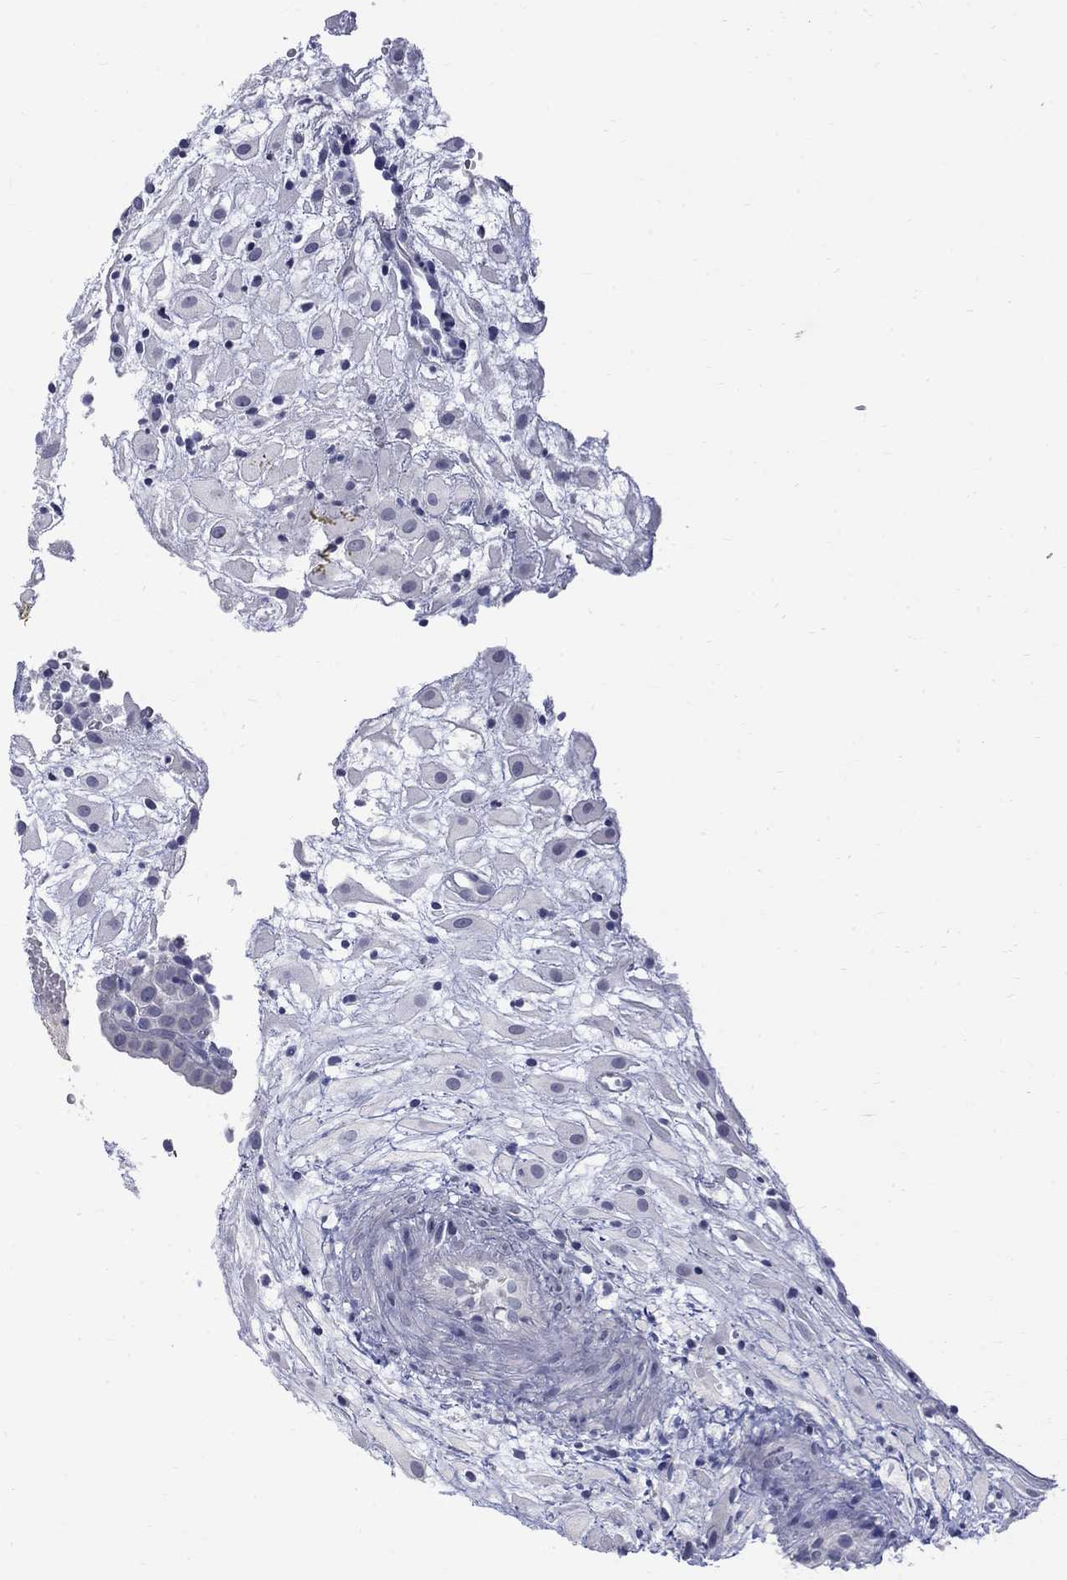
{"staining": {"intensity": "negative", "quantity": "none", "location": "none"}, "tissue": "placenta", "cell_type": "Decidual cells", "image_type": "normal", "snomed": [{"axis": "morphology", "description": "Normal tissue, NOS"}, {"axis": "topography", "description": "Placenta"}], "caption": "The image displays no significant expression in decidual cells of placenta.", "gene": "CTNND2", "patient": {"sex": "female", "age": 24}}